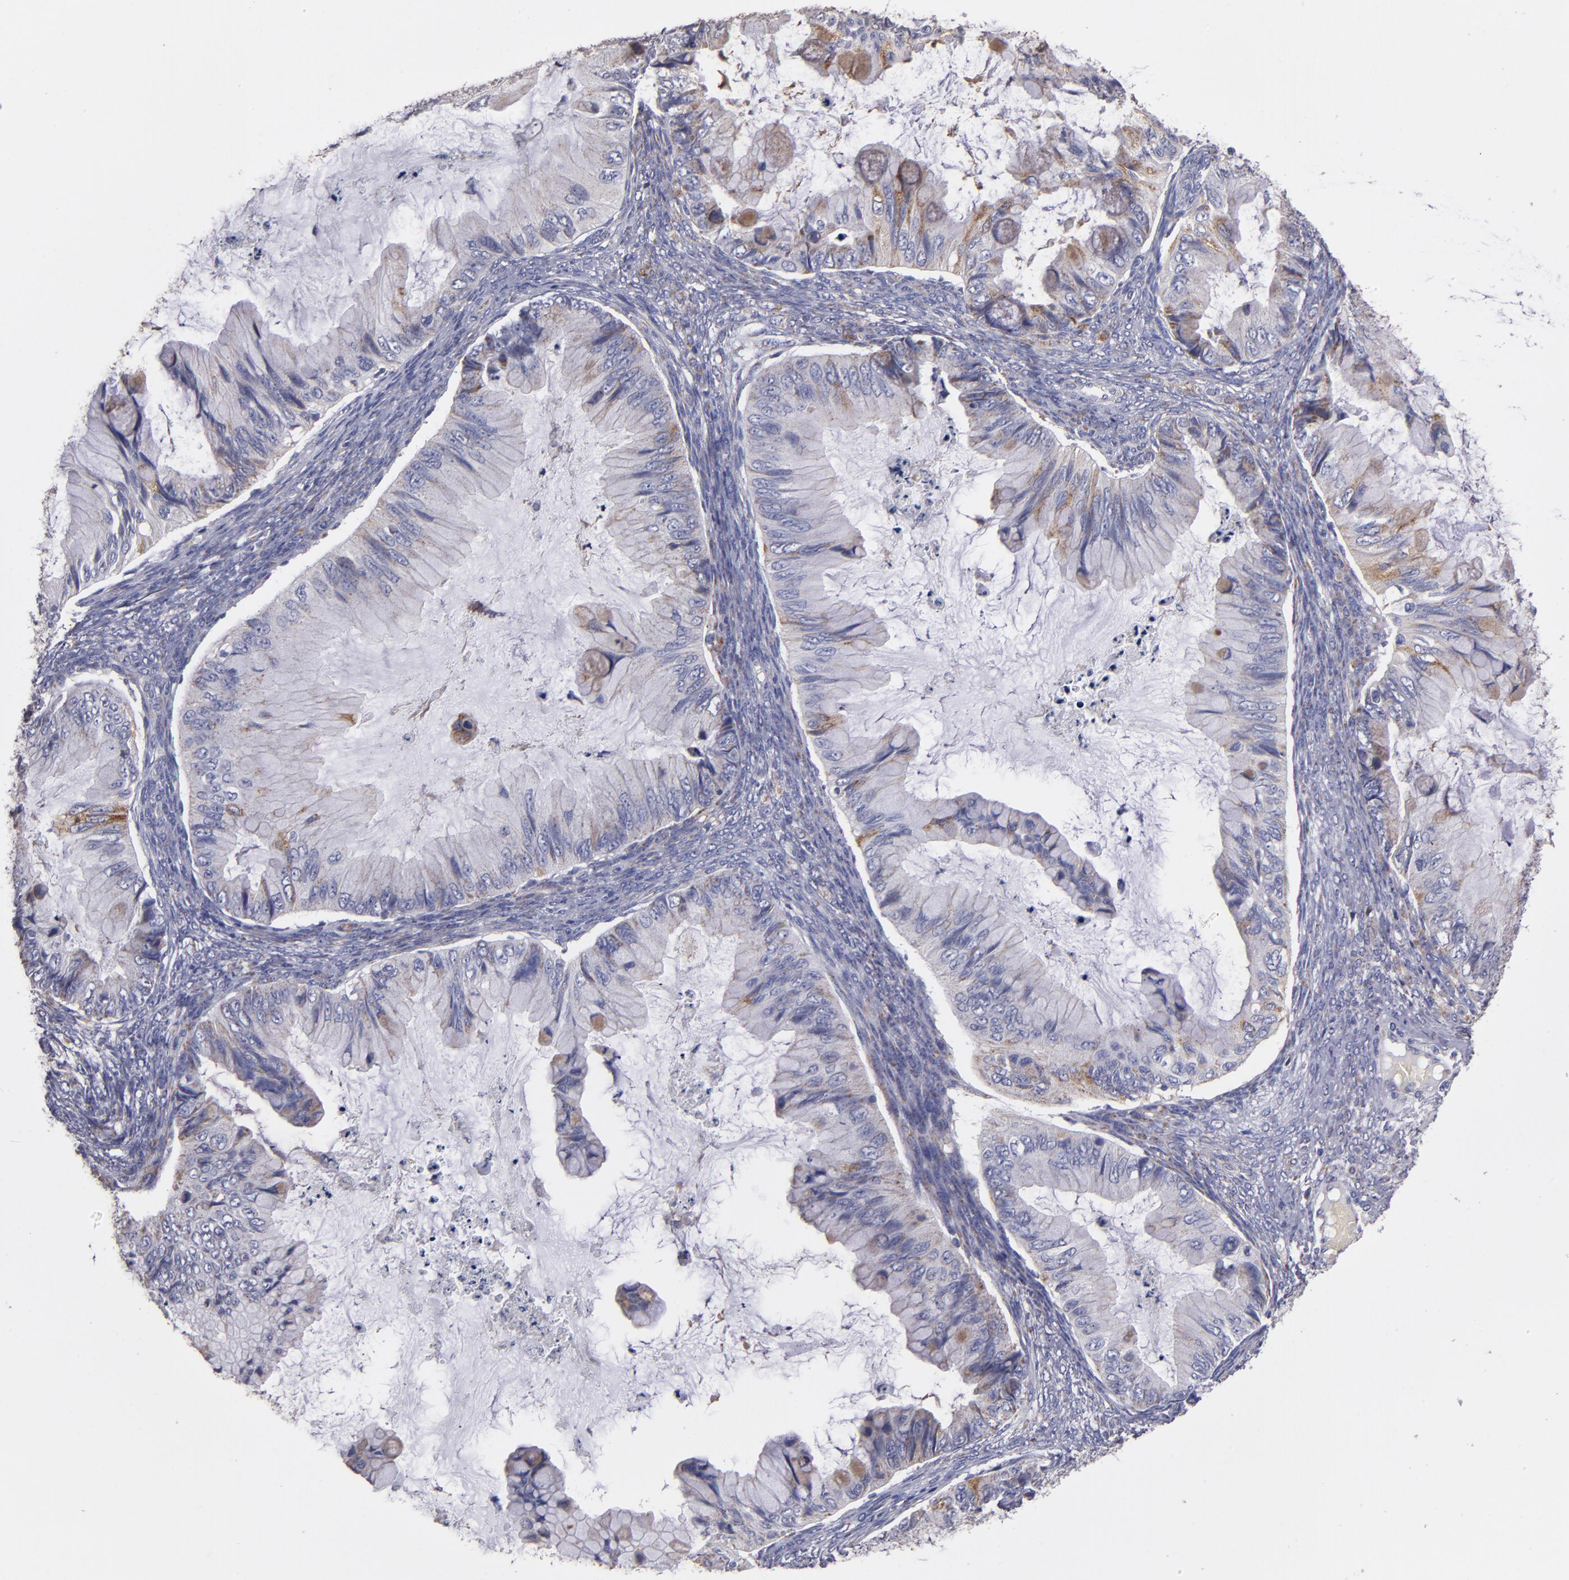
{"staining": {"intensity": "weak", "quantity": ">75%", "location": "cytoplasmic/membranous"}, "tissue": "ovarian cancer", "cell_type": "Tumor cells", "image_type": "cancer", "snomed": [{"axis": "morphology", "description": "Cystadenocarcinoma, mucinous, NOS"}, {"axis": "topography", "description": "Ovary"}], "caption": "About >75% of tumor cells in human mucinous cystadenocarcinoma (ovarian) reveal weak cytoplasmic/membranous protein positivity as visualized by brown immunohistochemical staining.", "gene": "CLTA", "patient": {"sex": "female", "age": 36}}